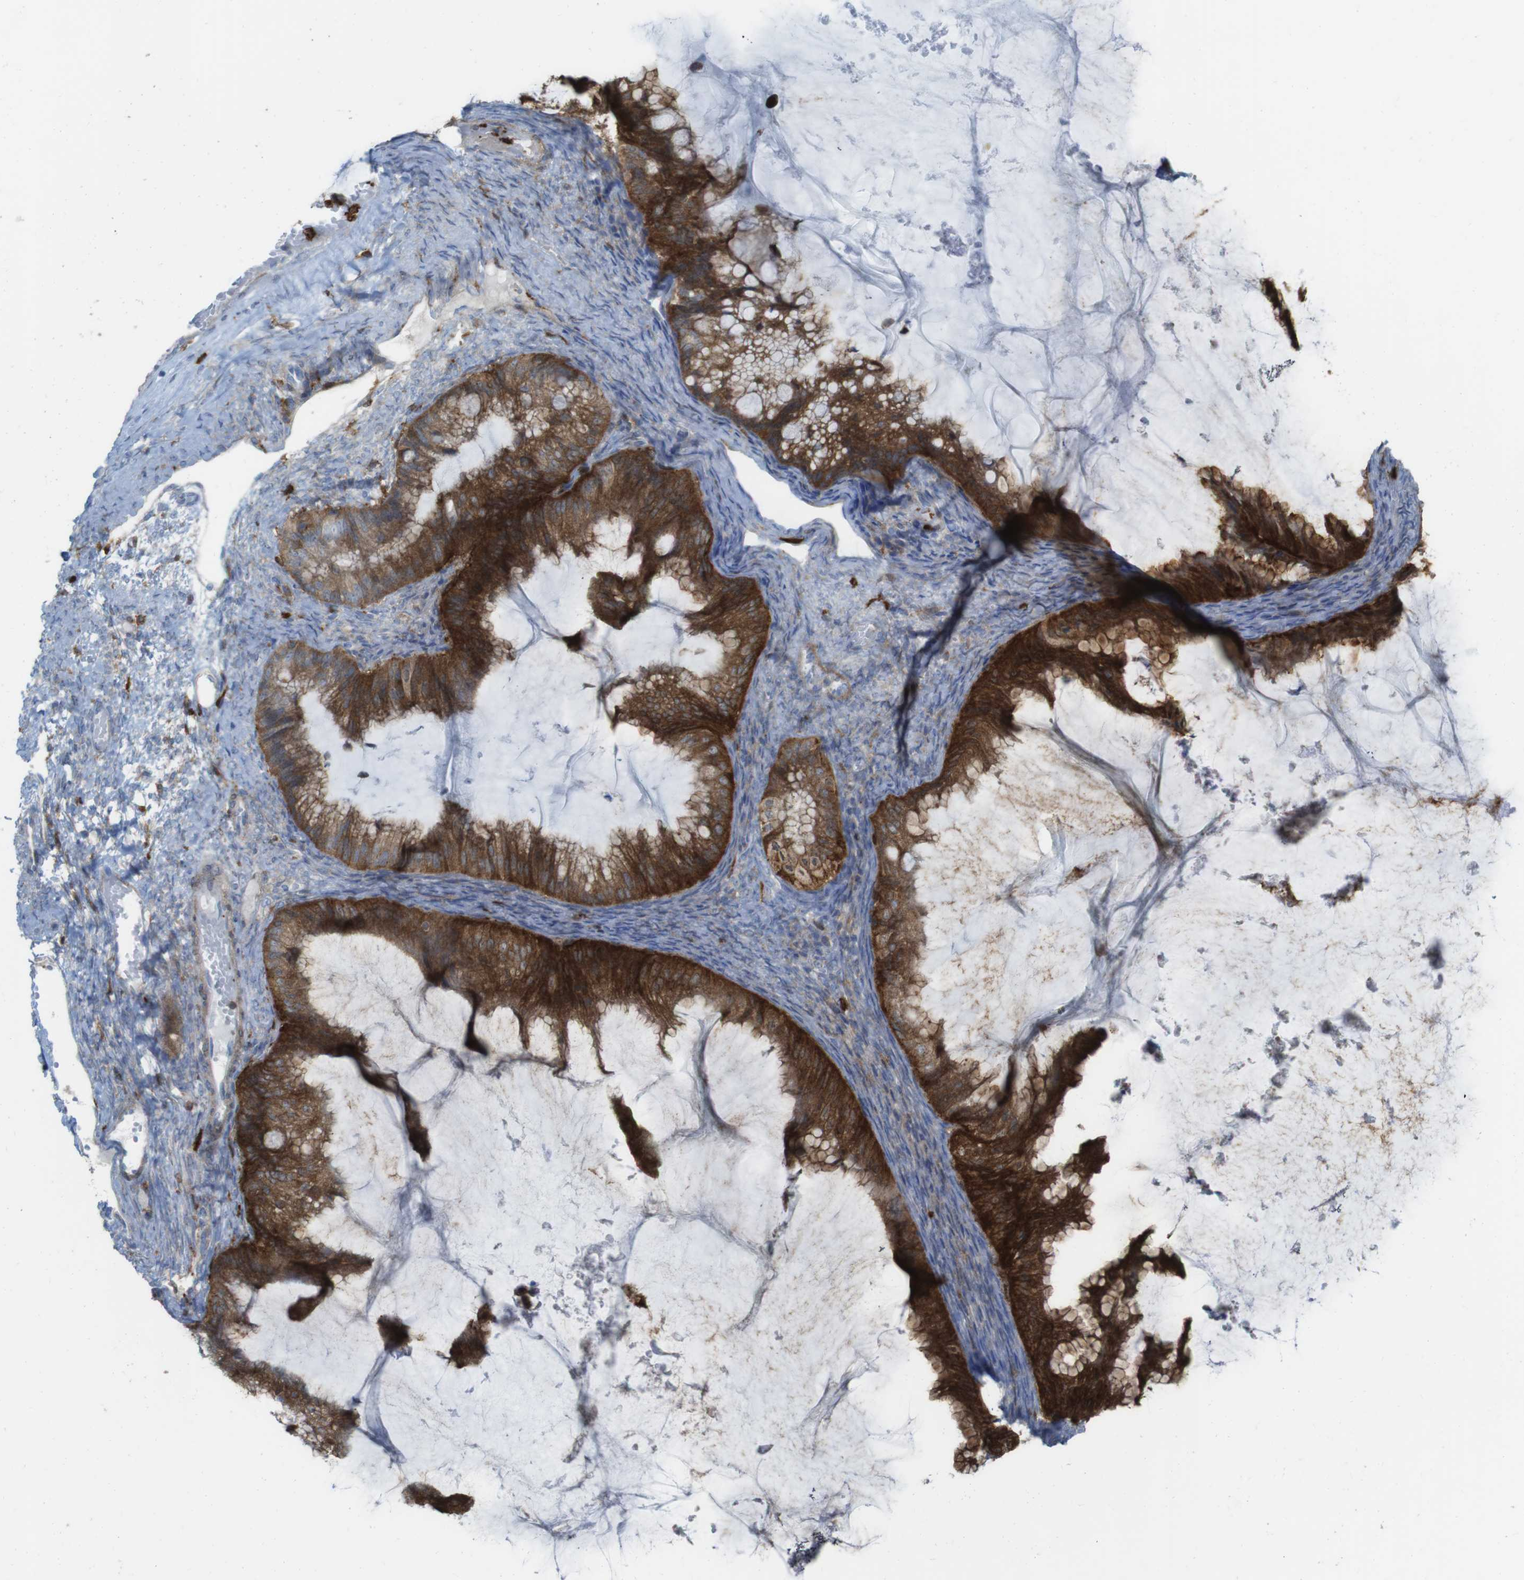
{"staining": {"intensity": "strong", "quantity": ">75%", "location": "cytoplasmic/membranous"}, "tissue": "ovarian cancer", "cell_type": "Tumor cells", "image_type": "cancer", "snomed": [{"axis": "morphology", "description": "Cystadenocarcinoma, mucinous, NOS"}, {"axis": "topography", "description": "Ovary"}], "caption": "Approximately >75% of tumor cells in human ovarian mucinous cystadenocarcinoma demonstrate strong cytoplasmic/membranous protein staining as visualized by brown immunohistochemical staining.", "gene": "PRKCD", "patient": {"sex": "female", "age": 61}}